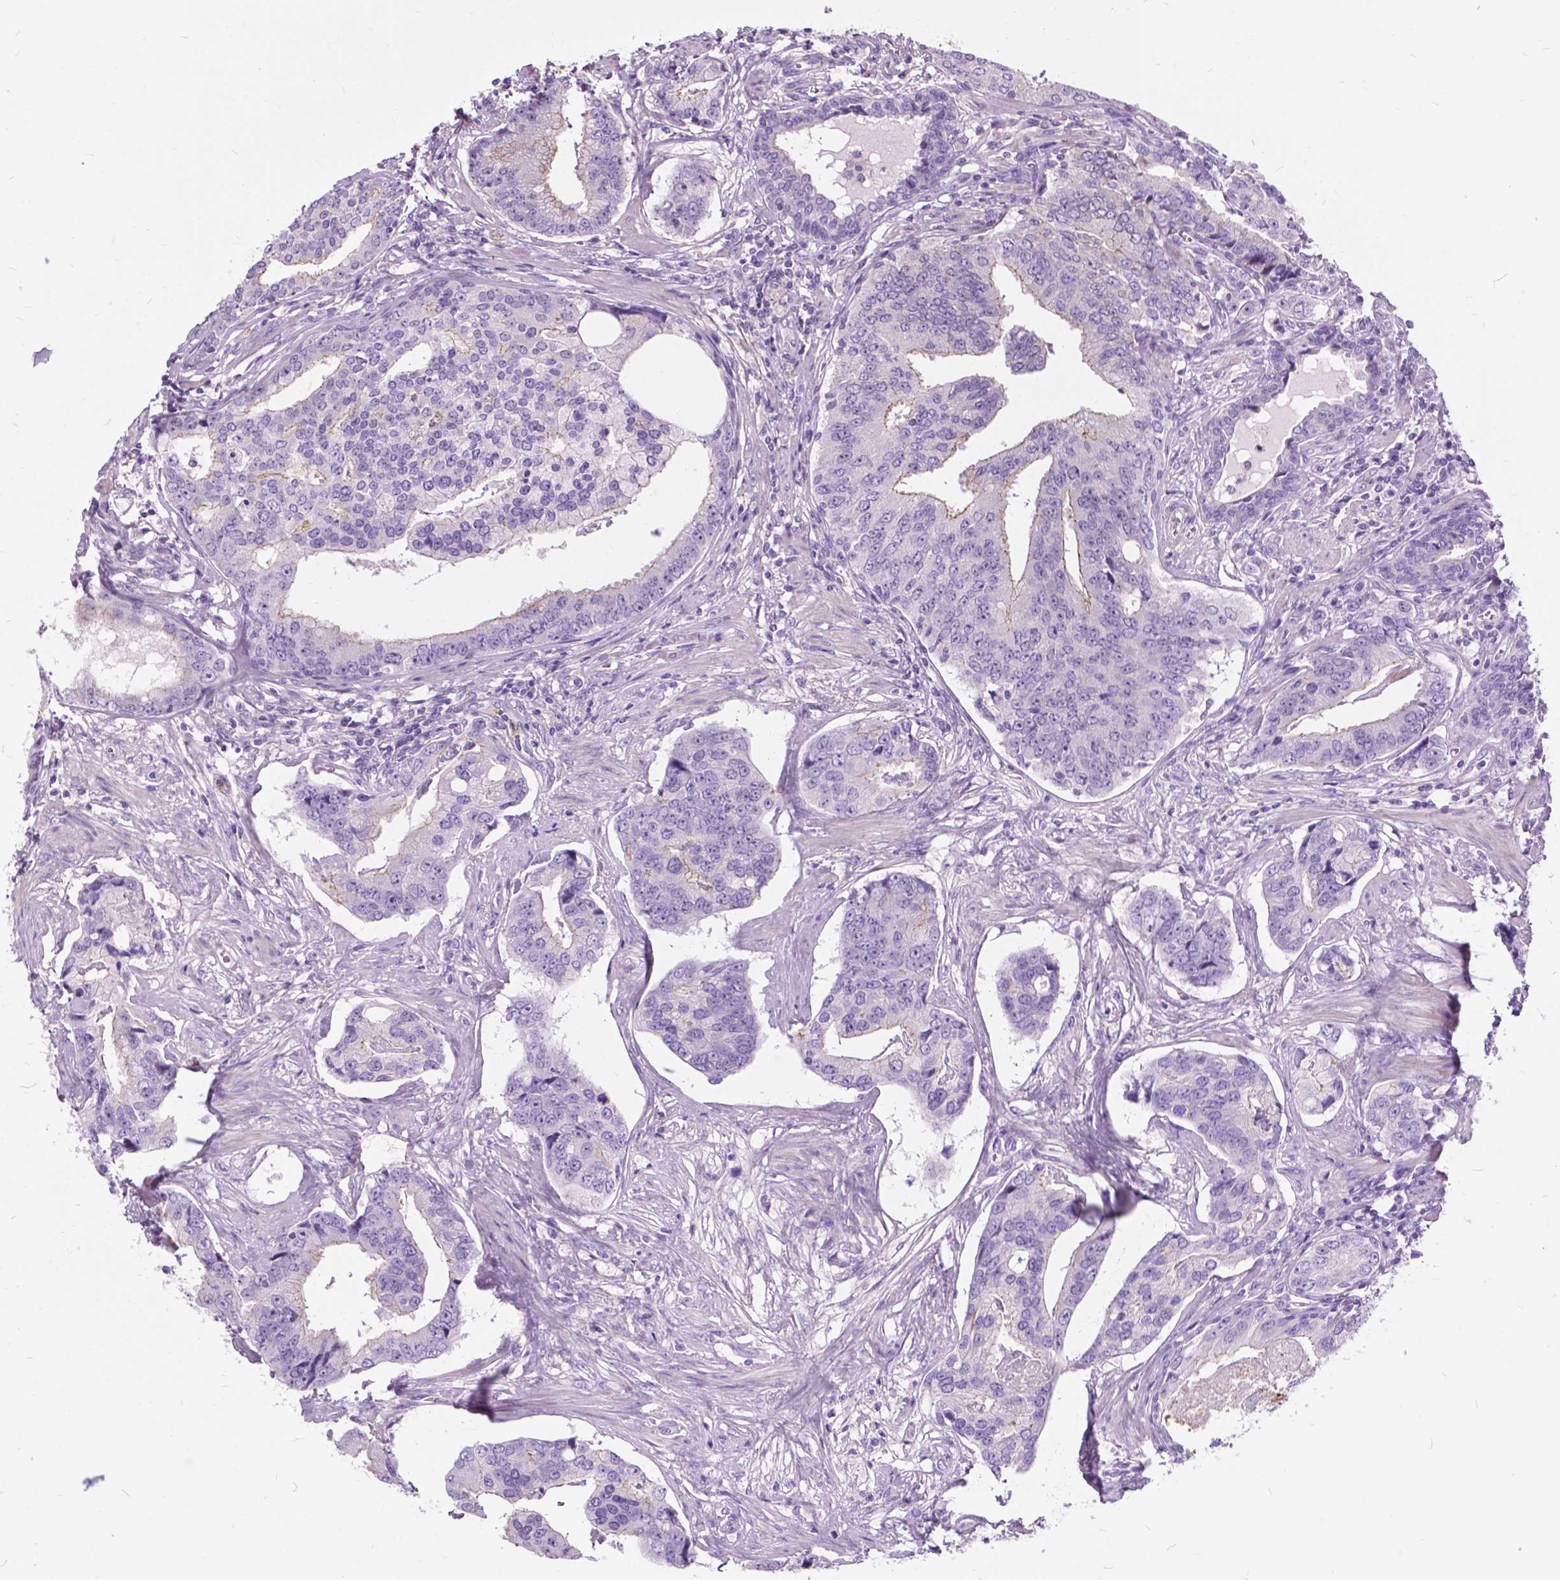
{"staining": {"intensity": "negative", "quantity": "none", "location": "none"}, "tissue": "prostate cancer", "cell_type": "Tumor cells", "image_type": "cancer", "snomed": [{"axis": "morphology", "description": "Adenocarcinoma, NOS"}, {"axis": "topography", "description": "Prostate"}], "caption": "Human prostate cancer (adenocarcinoma) stained for a protein using IHC demonstrates no positivity in tumor cells.", "gene": "PRR35", "patient": {"sex": "male", "age": 64}}